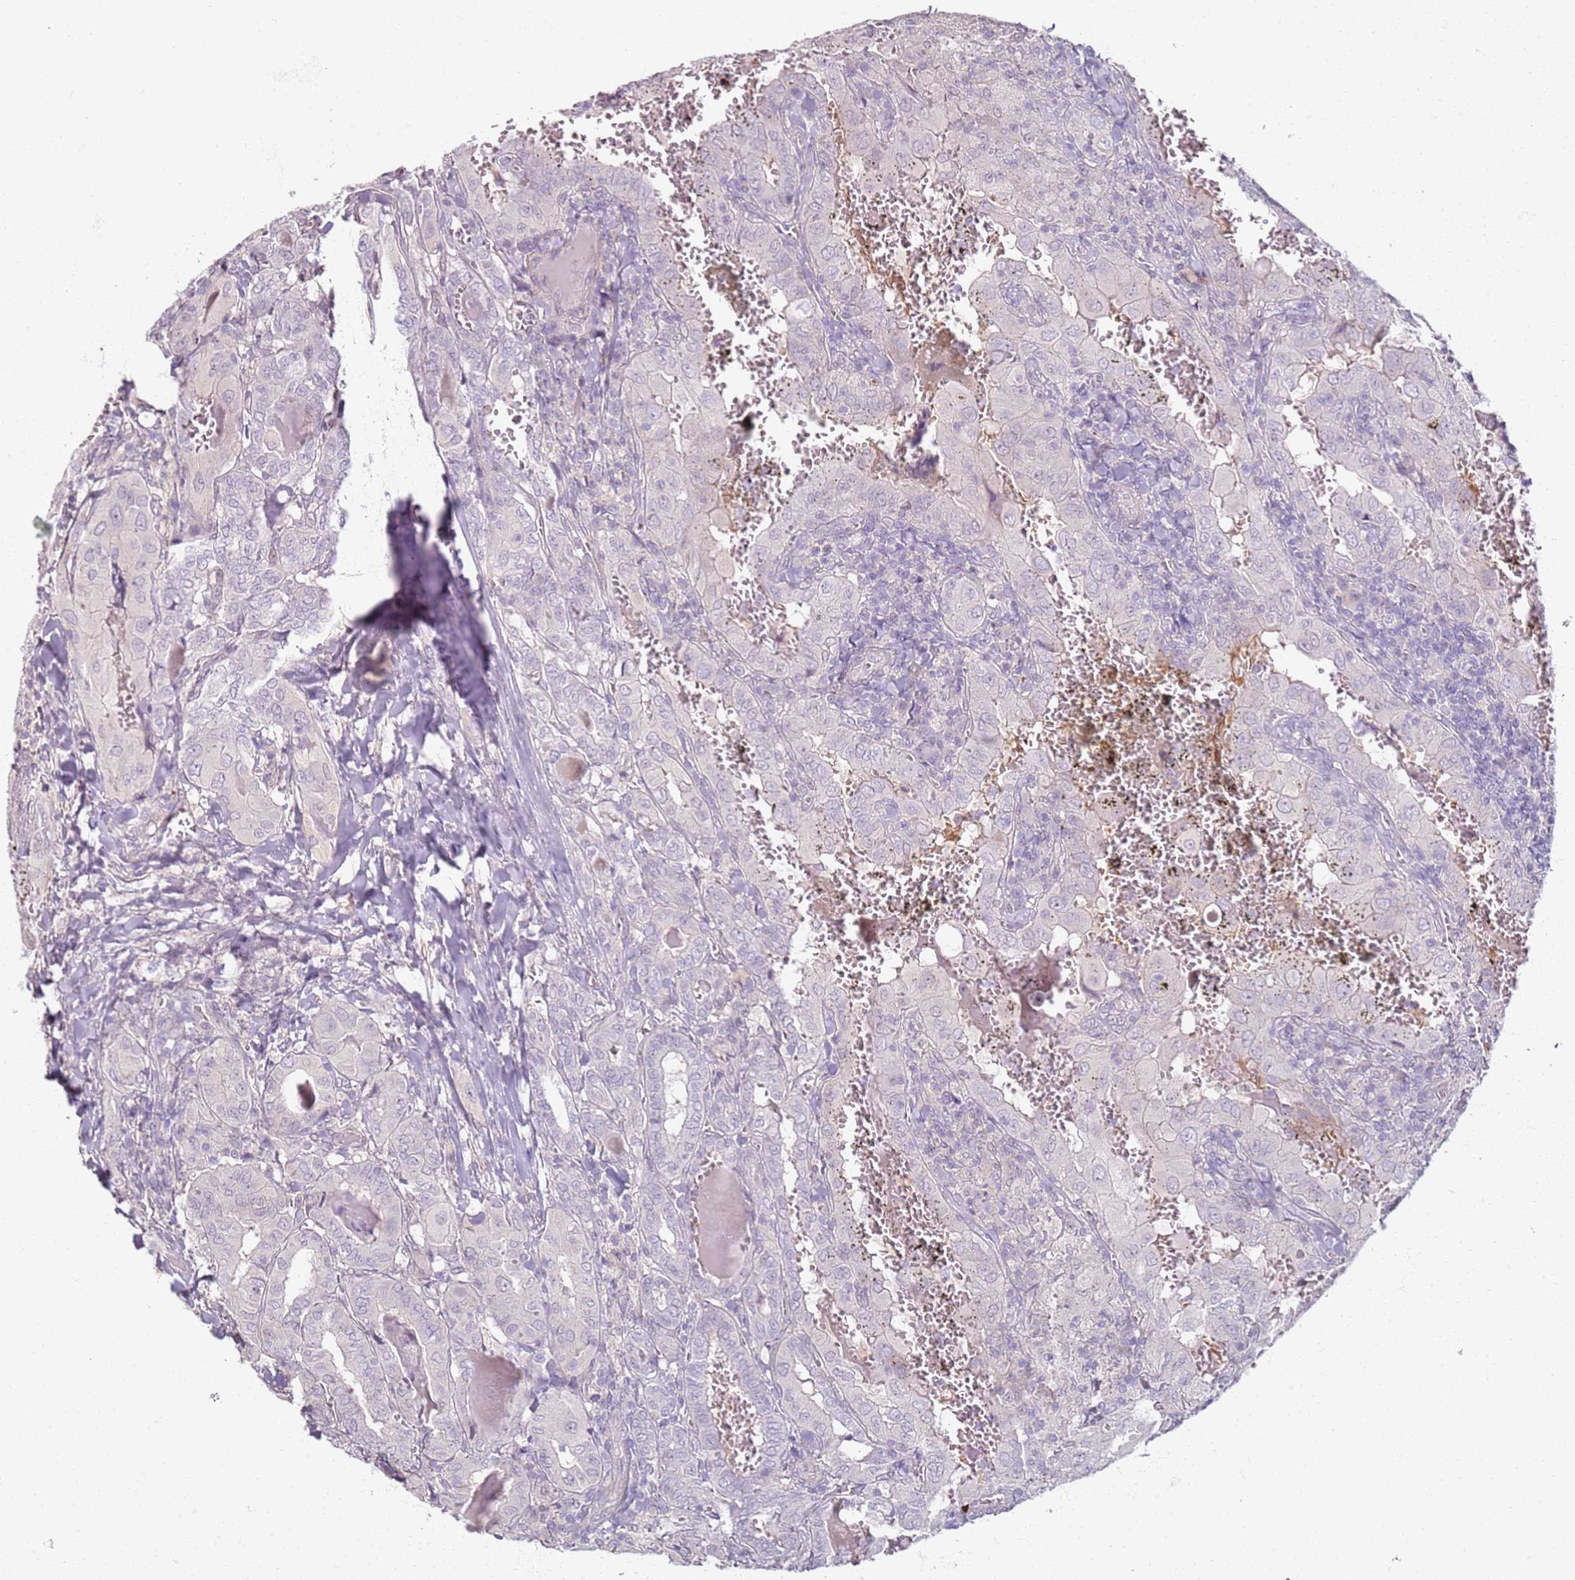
{"staining": {"intensity": "negative", "quantity": "none", "location": "none"}, "tissue": "thyroid cancer", "cell_type": "Tumor cells", "image_type": "cancer", "snomed": [{"axis": "morphology", "description": "Papillary adenocarcinoma, NOS"}, {"axis": "topography", "description": "Thyroid gland"}], "caption": "This photomicrograph is of thyroid papillary adenocarcinoma stained with IHC to label a protein in brown with the nuclei are counter-stained blue. There is no positivity in tumor cells. The staining was performed using DAB (3,3'-diaminobenzidine) to visualize the protein expression in brown, while the nuclei were stained in blue with hematoxylin (Magnification: 20x).", "gene": "CD40LG", "patient": {"sex": "female", "age": 72}}